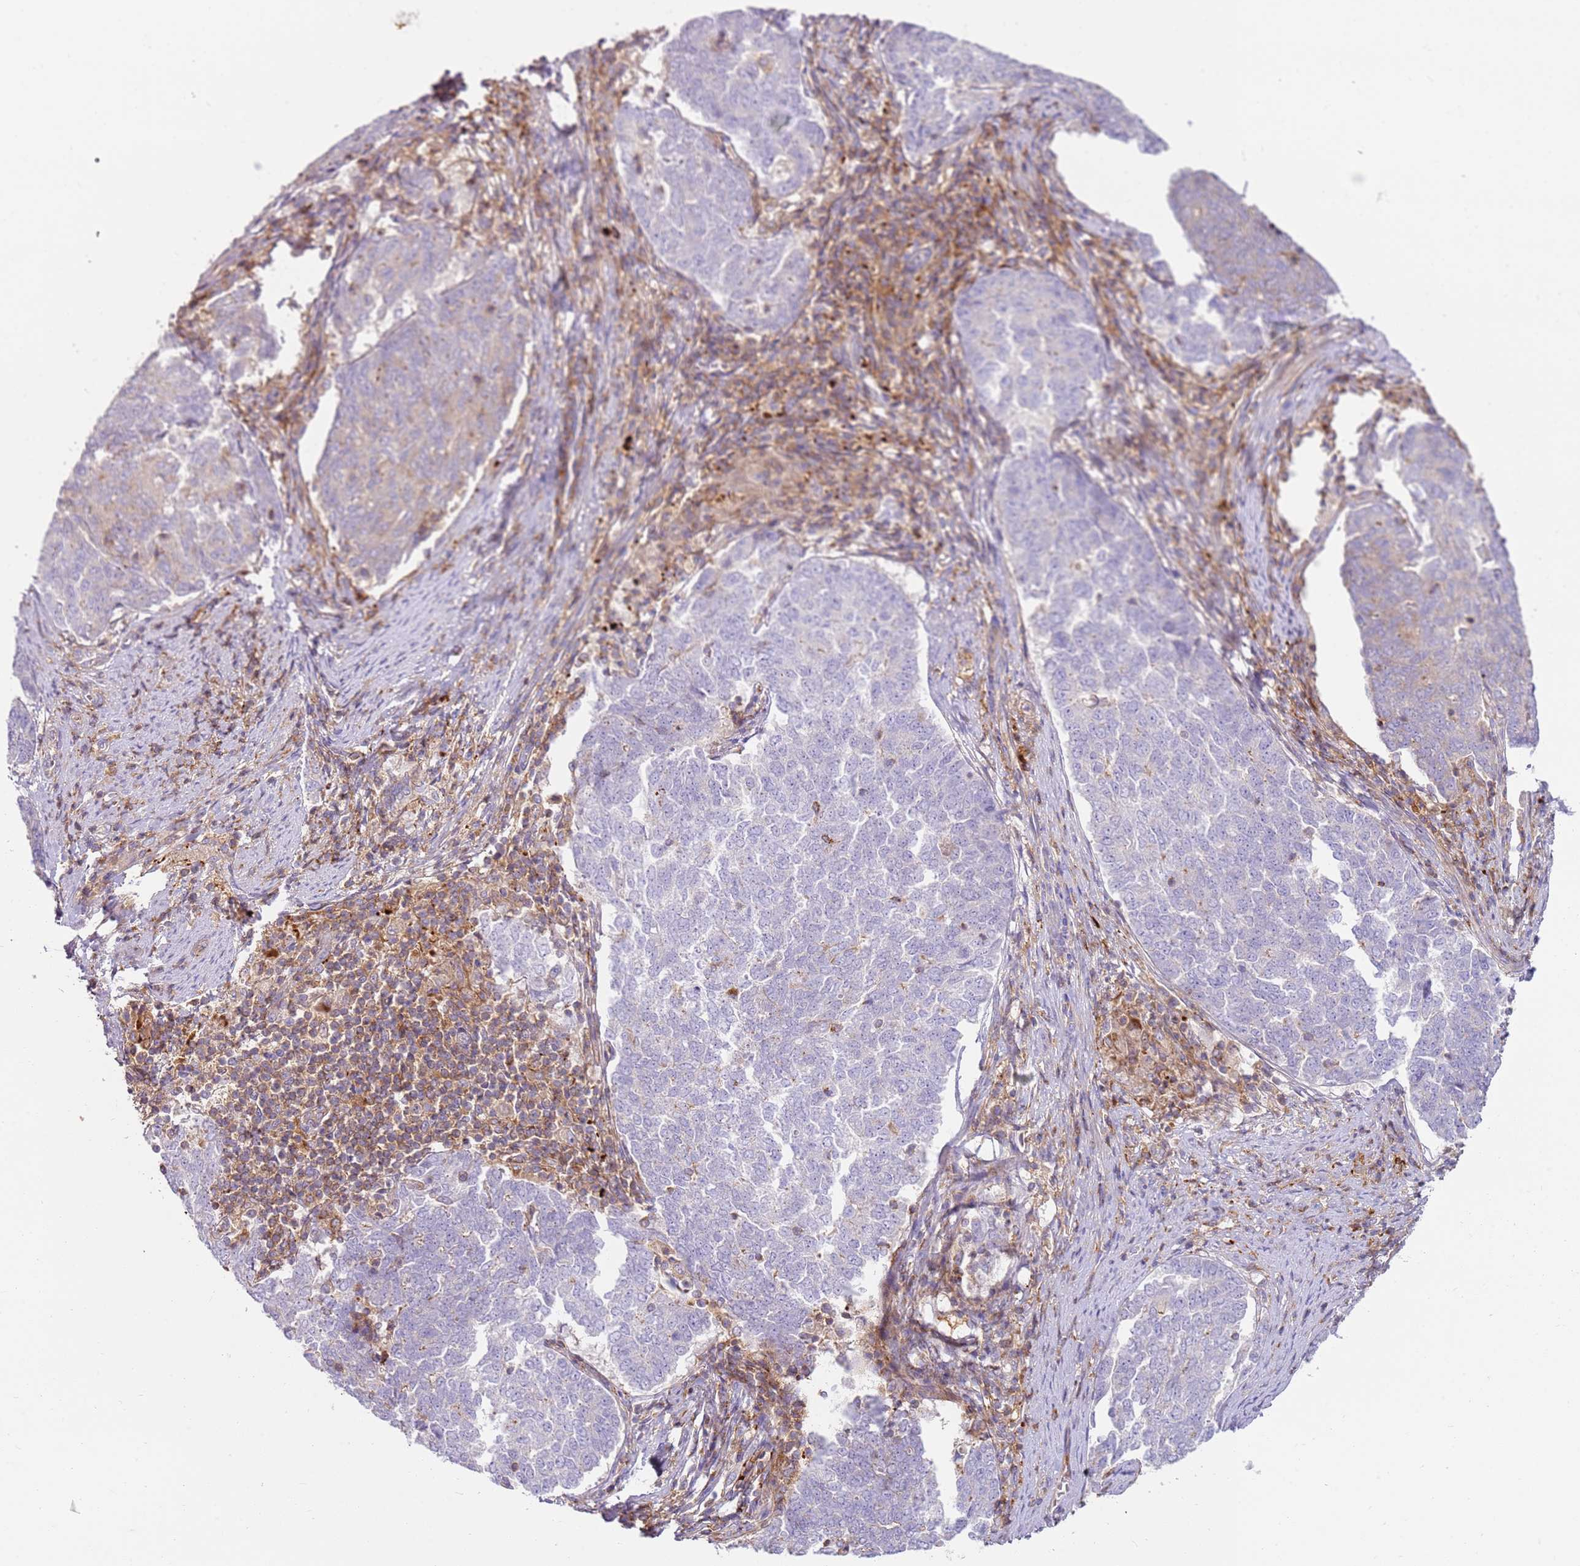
{"staining": {"intensity": "negative", "quantity": "none", "location": "none"}, "tissue": "endometrial cancer", "cell_type": "Tumor cells", "image_type": "cancer", "snomed": [{"axis": "morphology", "description": "Adenocarcinoma, NOS"}, {"axis": "topography", "description": "Endometrium"}], "caption": "Tumor cells show no significant protein expression in adenocarcinoma (endometrial).", "gene": "FPR1", "patient": {"sex": "female", "age": 80}}